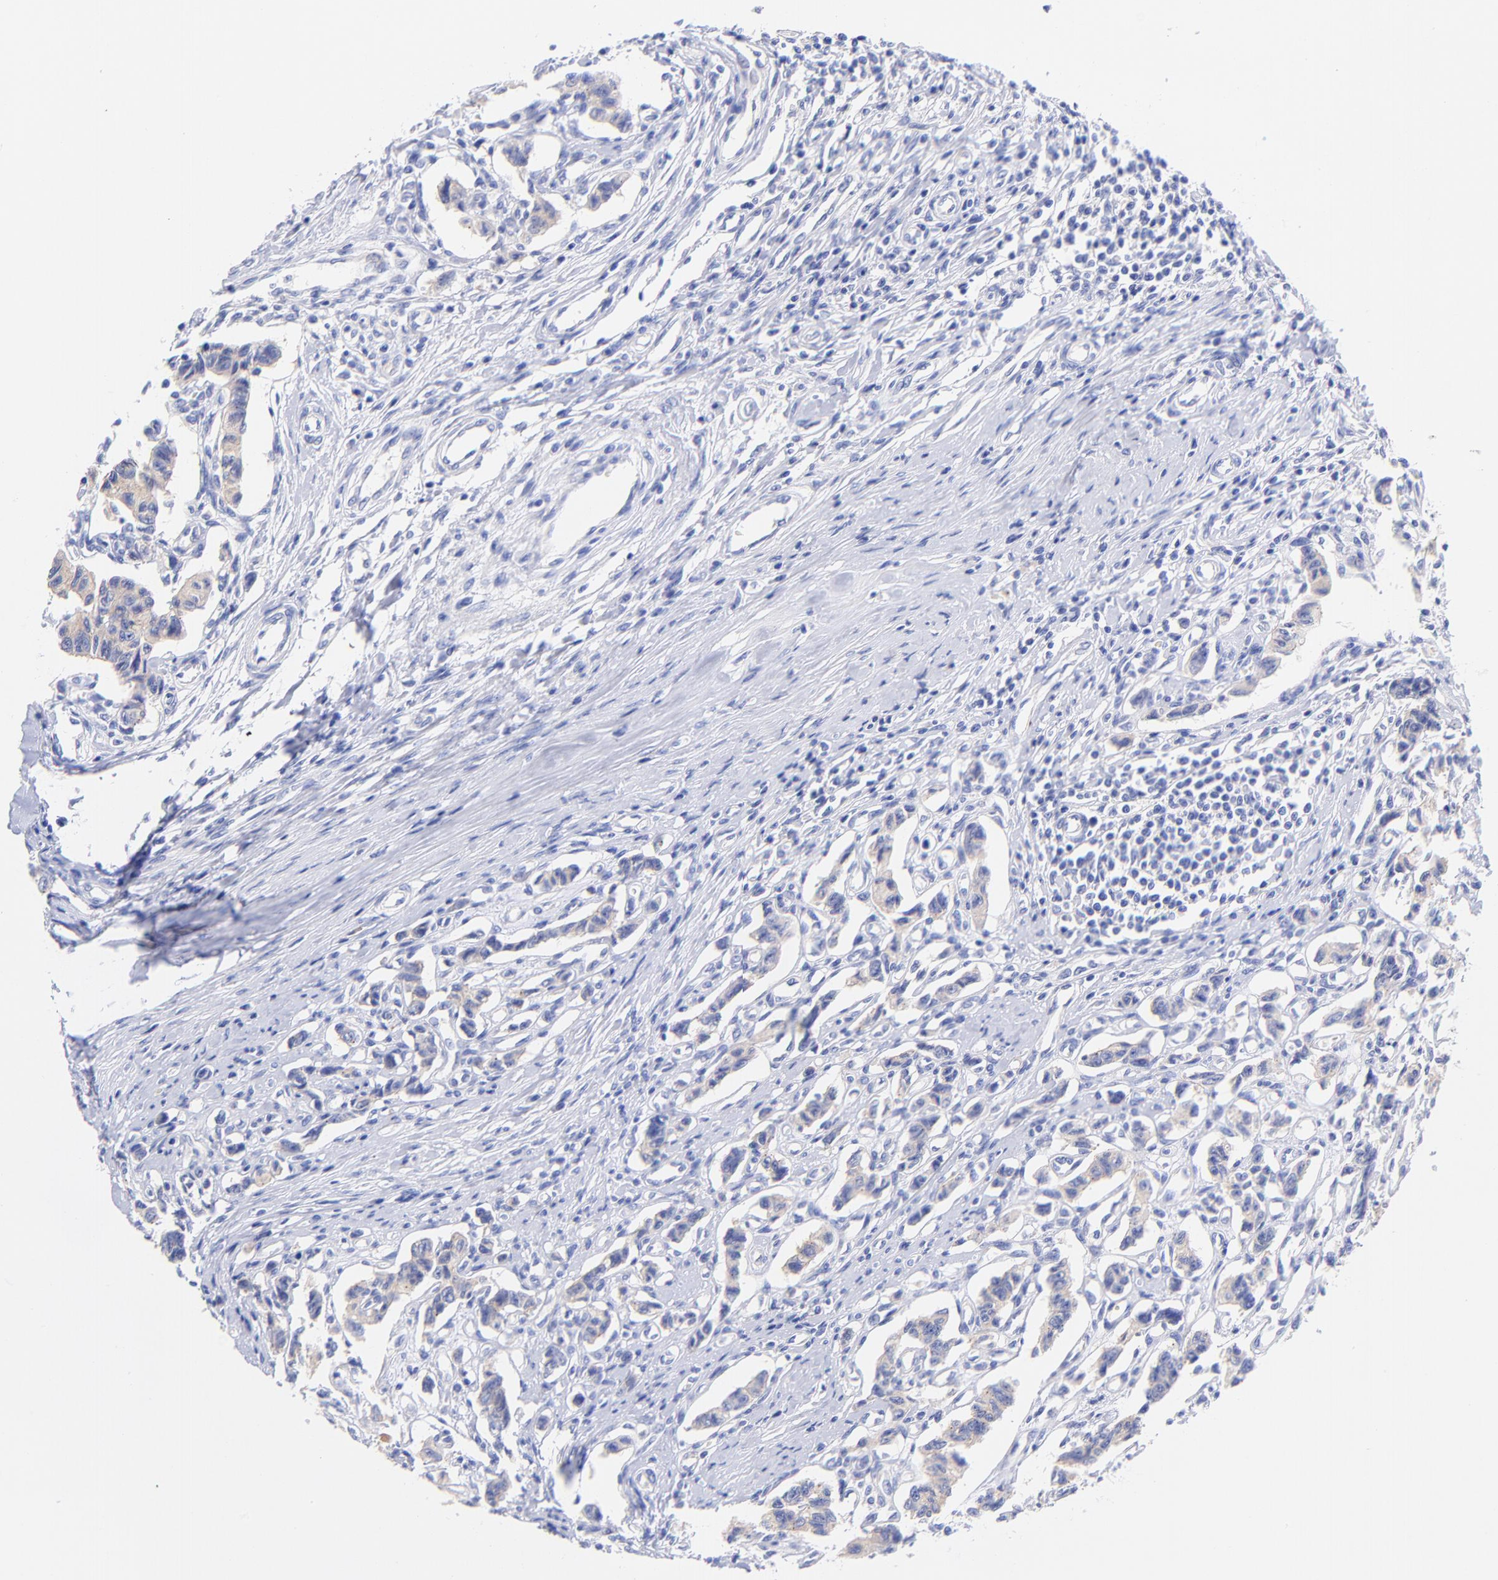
{"staining": {"intensity": "weak", "quantity": "25%-75%", "location": "cytoplasmic/membranous"}, "tissue": "renal cancer", "cell_type": "Tumor cells", "image_type": "cancer", "snomed": [{"axis": "morphology", "description": "Carcinoid, malignant, NOS"}, {"axis": "topography", "description": "Kidney"}], "caption": "Renal cancer tissue exhibits weak cytoplasmic/membranous staining in about 25%-75% of tumor cells", "gene": "GPHN", "patient": {"sex": "female", "age": 41}}